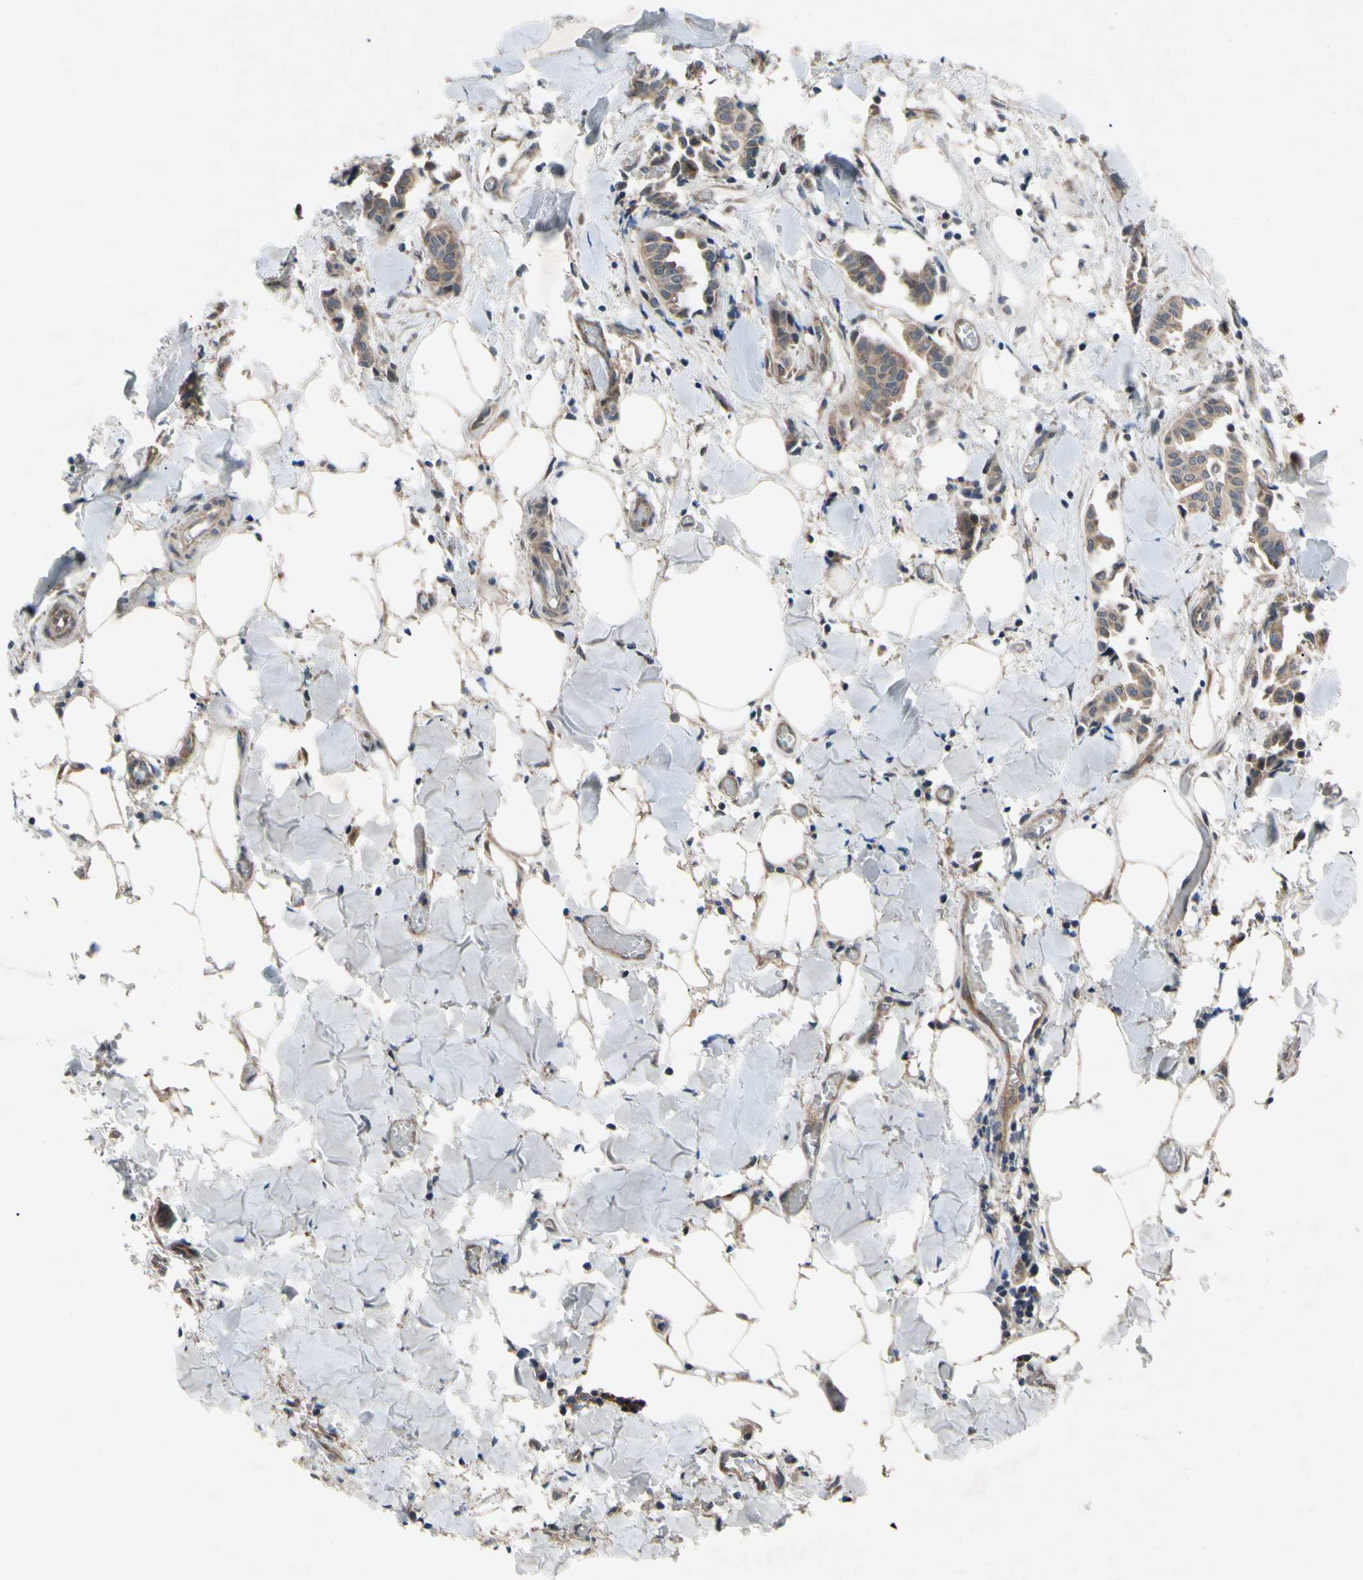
{"staining": {"intensity": "moderate", "quantity": ">75%", "location": "cytoplasmic/membranous"}, "tissue": "head and neck cancer", "cell_type": "Tumor cells", "image_type": "cancer", "snomed": [{"axis": "morphology", "description": "Adenocarcinoma, NOS"}, {"axis": "topography", "description": "Salivary gland"}, {"axis": "topography", "description": "Head-Neck"}], "caption": "Protein analysis of head and neck cancer (adenocarcinoma) tissue shows moderate cytoplasmic/membranous staining in approximately >75% of tumor cells.", "gene": "SVIL", "patient": {"sex": "female", "age": 59}}